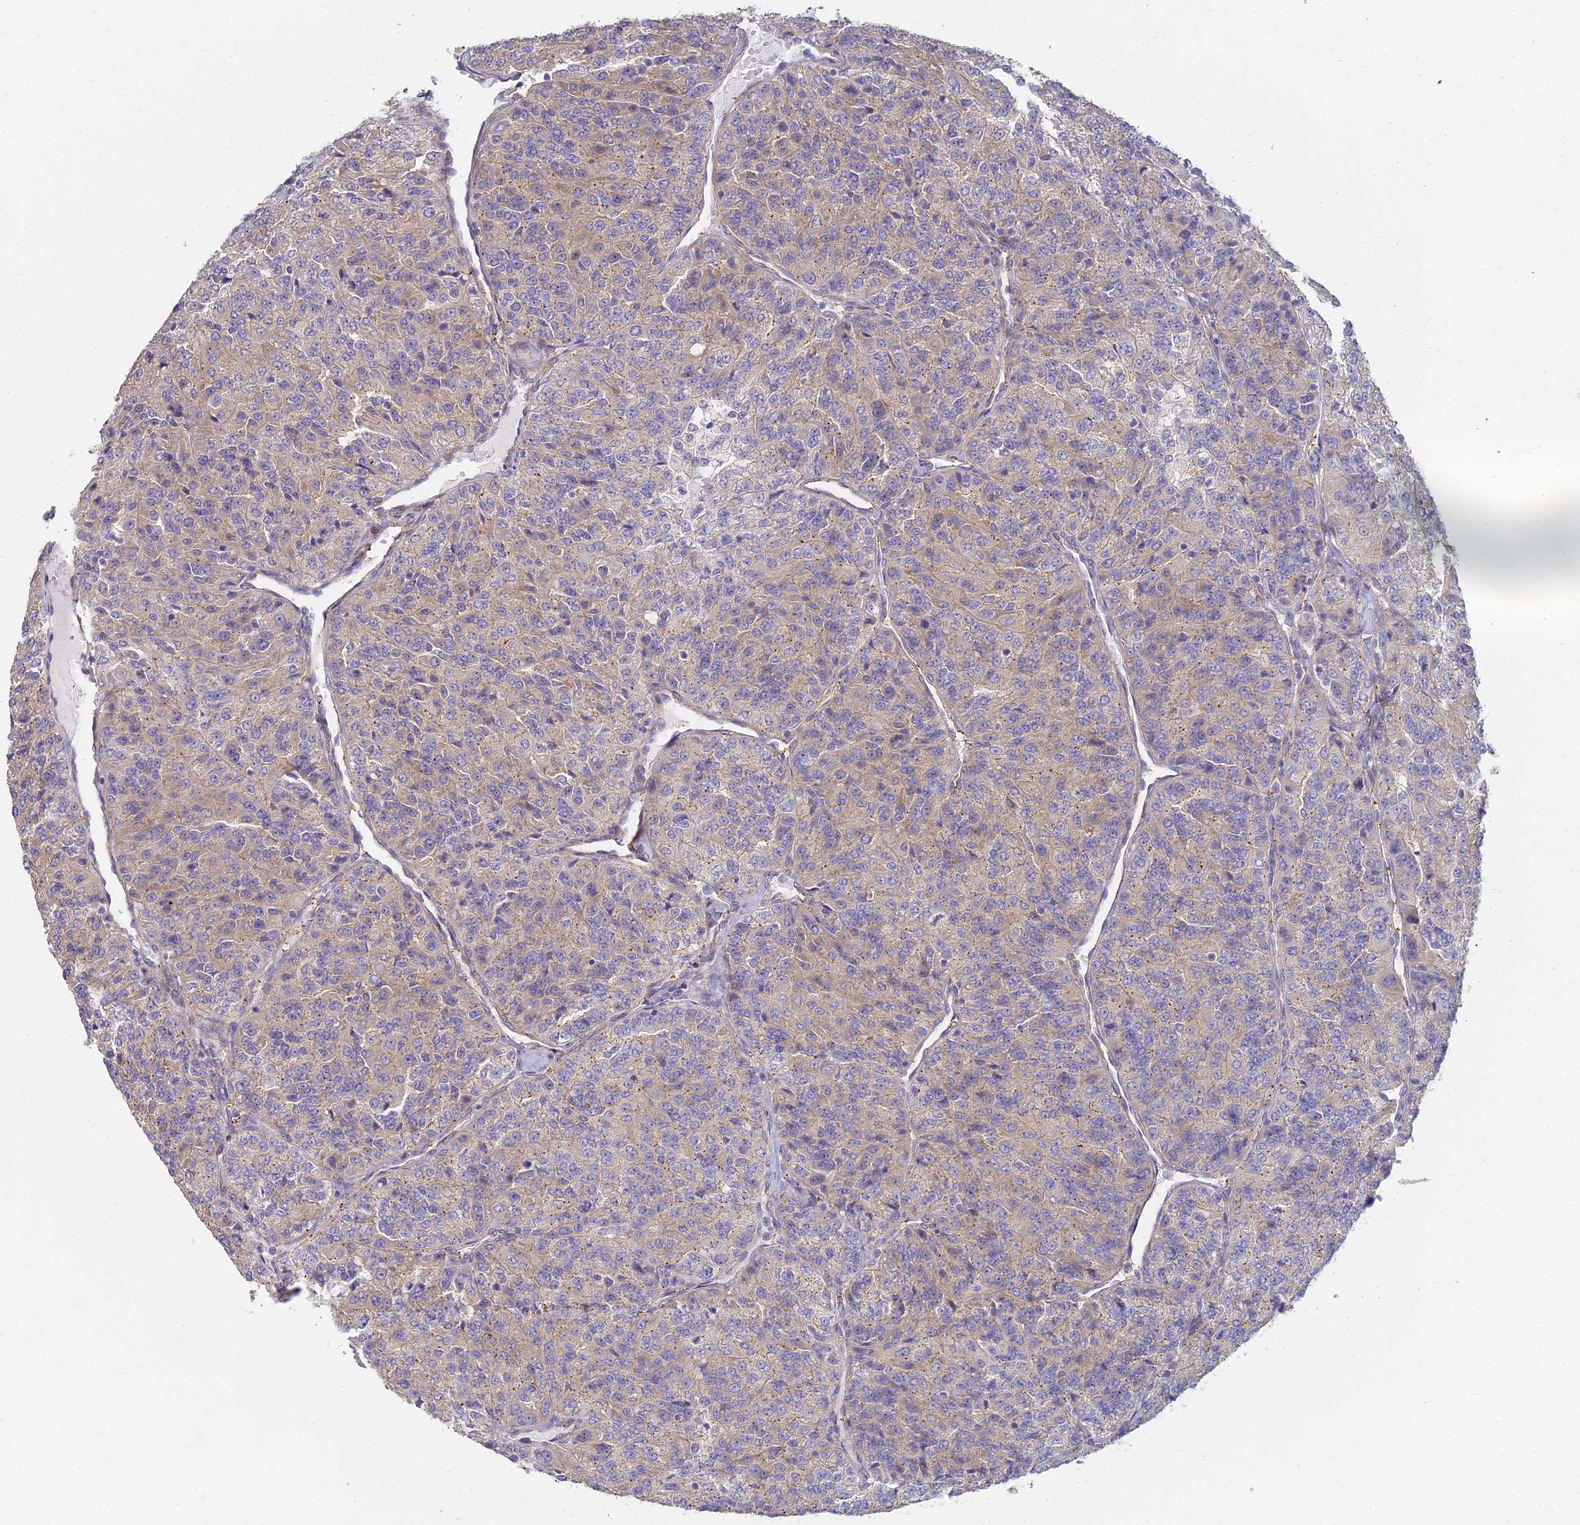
{"staining": {"intensity": "weak", "quantity": "<25%", "location": "cytoplasmic/membranous"}, "tissue": "renal cancer", "cell_type": "Tumor cells", "image_type": "cancer", "snomed": [{"axis": "morphology", "description": "Adenocarcinoma, NOS"}, {"axis": "topography", "description": "Kidney"}], "caption": "IHC photomicrograph of neoplastic tissue: renal cancer (adenocarcinoma) stained with DAB displays no significant protein expression in tumor cells. (DAB immunohistochemistry (IHC) visualized using brightfield microscopy, high magnification).", "gene": "RBSN", "patient": {"sex": "female", "age": 63}}